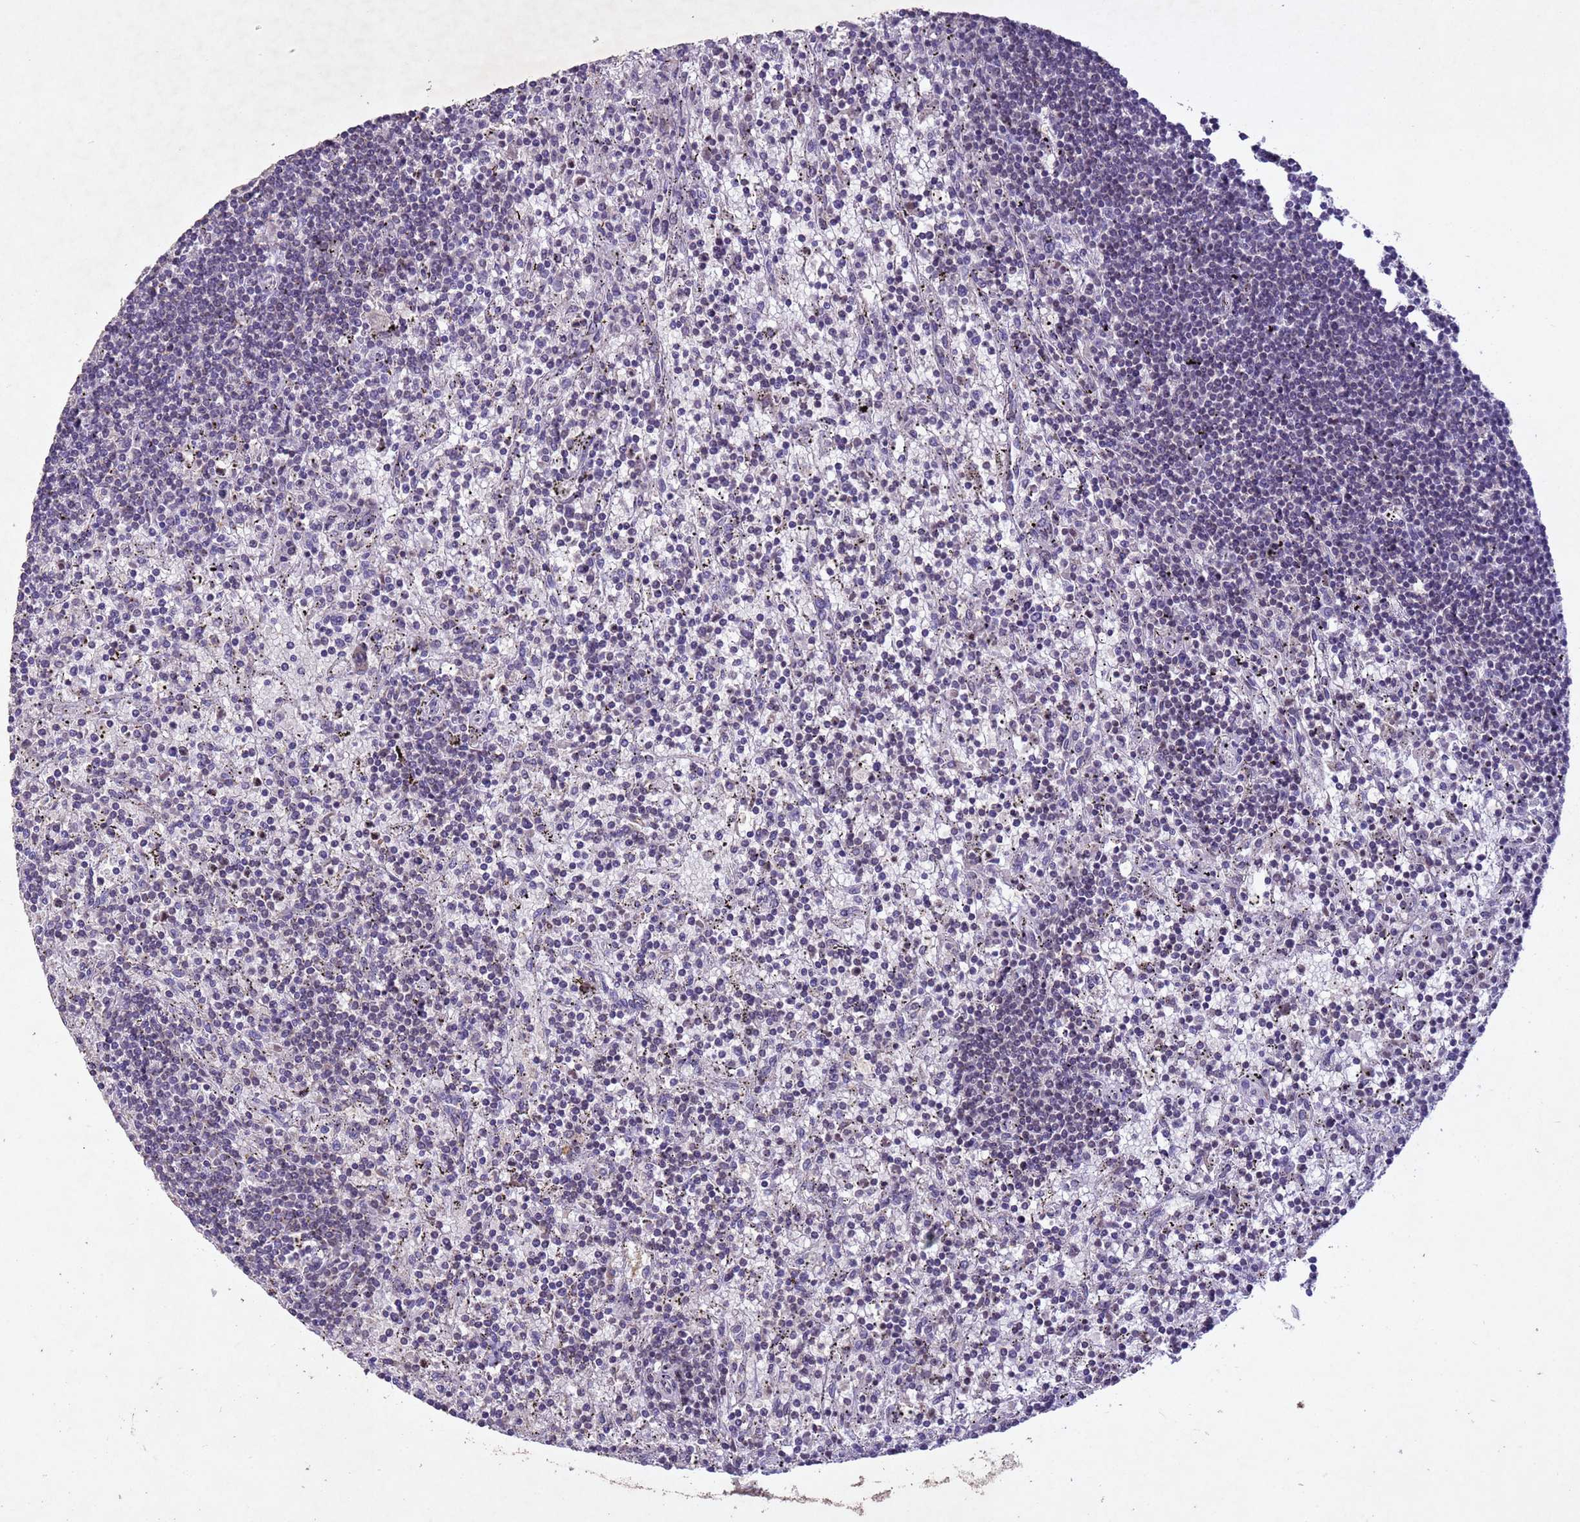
{"staining": {"intensity": "negative", "quantity": "none", "location": "none"}, "tissue": "lymphoma", "cell_type": "Tumor cells", "image_type": "cancer", "snomed": [{"axis": "morphology", "description": "Malignant lymphoma, non-Hodgkin's type, Low grade"}, {"axis": "topography", "description": "Spleen"}], "caption": "High power microscopy image of an immunohistochemistry (IHC) image of malignant lymphoma, non-Hodgkin's type (low-grade), revealing no significant expression in tumor cells.", "gene": "NLRP11", "patient": {"sex": "male", "age": 76}}